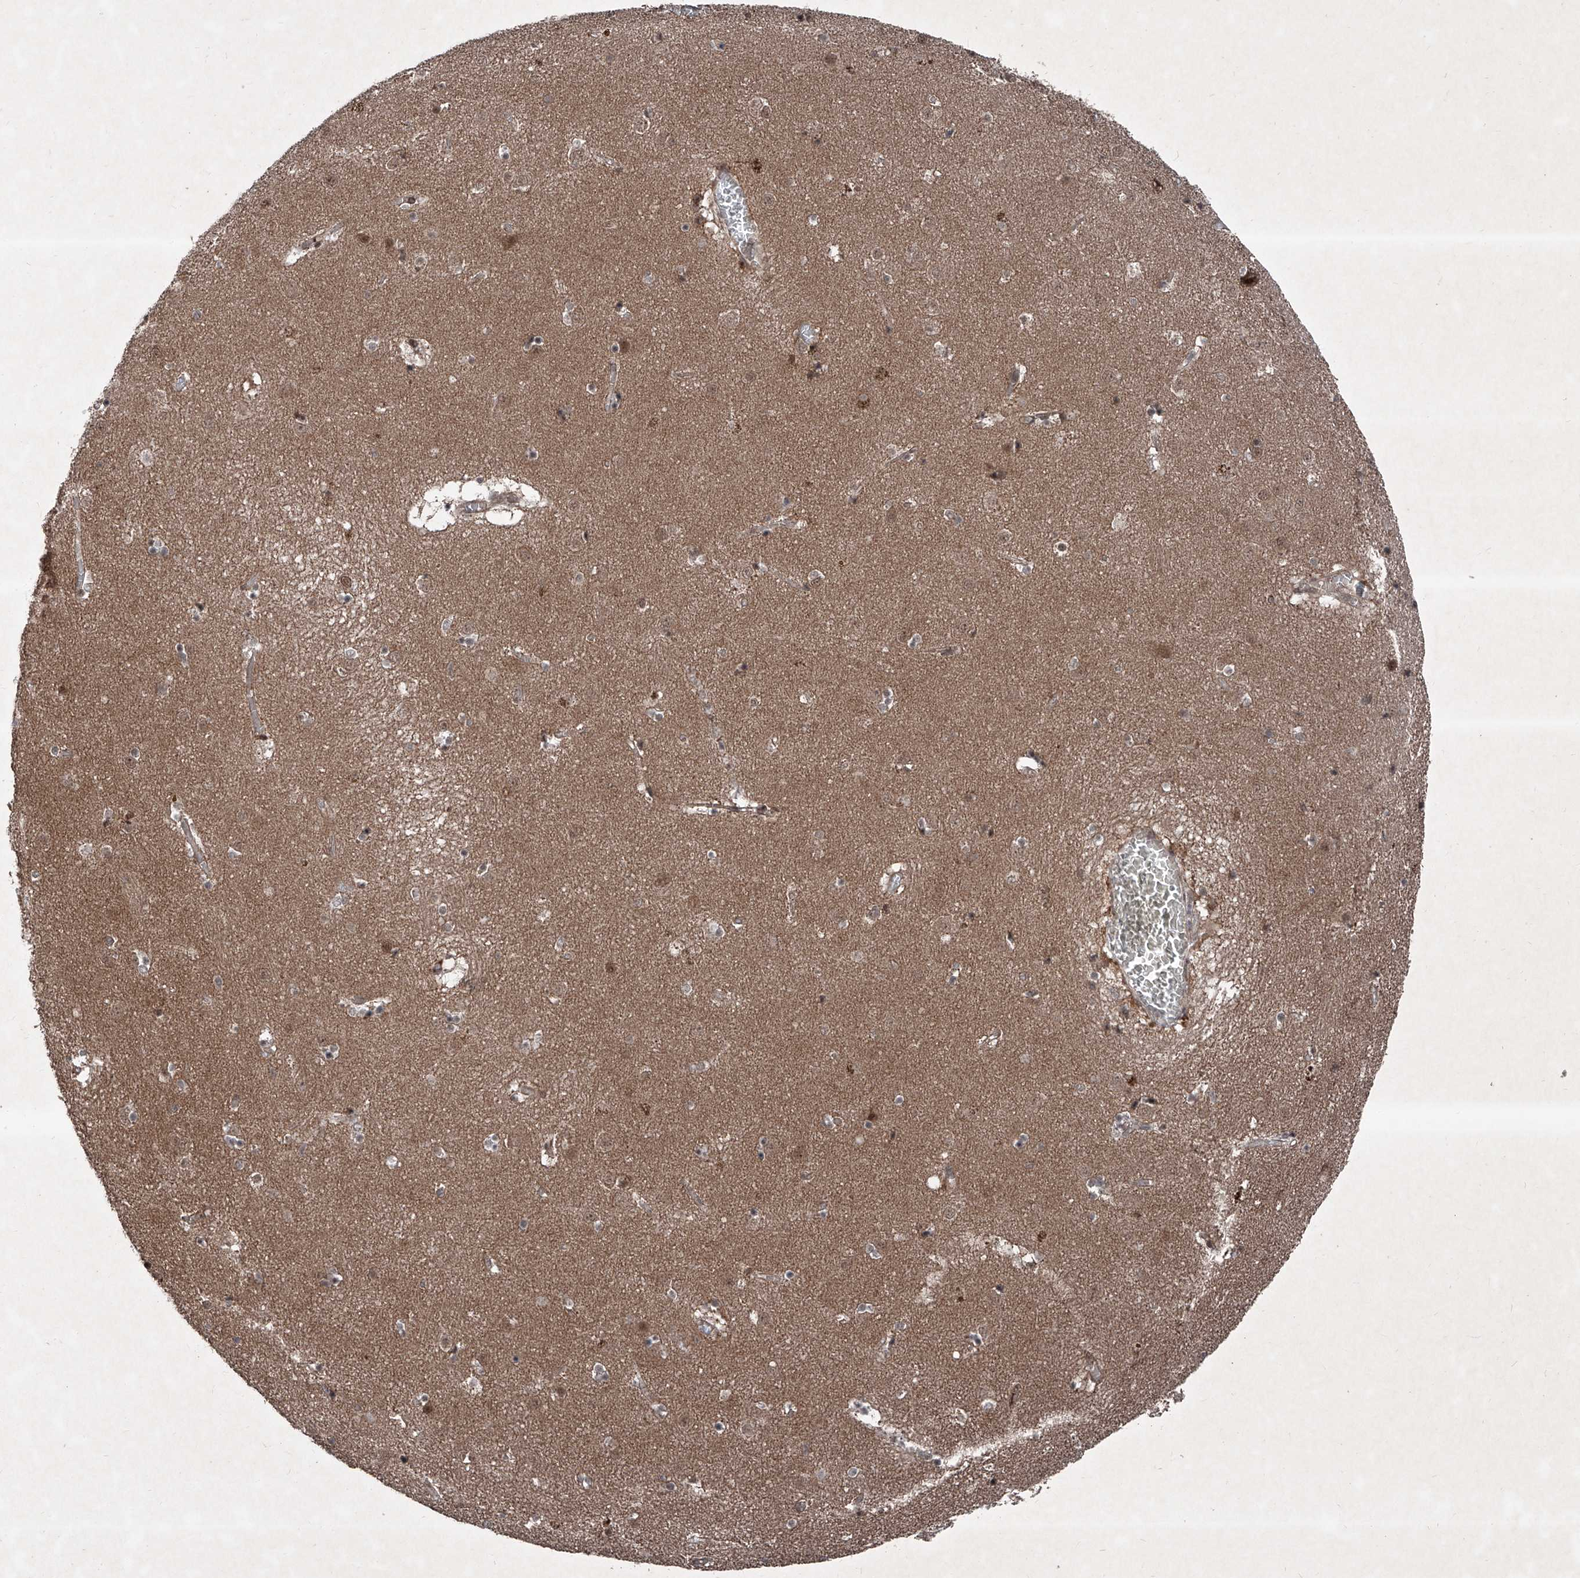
{"staining": {"intensity": "negative", "quantity": "none", "location": "none"}, "tissue": "caudate", "cell_type": "Glial cells", "image_type": "normal", "snomed": [{"axis": "morphology", "description": "Normal tissue, NOS"}, {"axis": "topography", "description": "Lateral ventricle wall"}], "caption": "Benign caudate was stained to show a protein in brown. There is no significant expression in glial cells.", "gene": "COA7", "patient": {"sex": "male", "age": 70}}